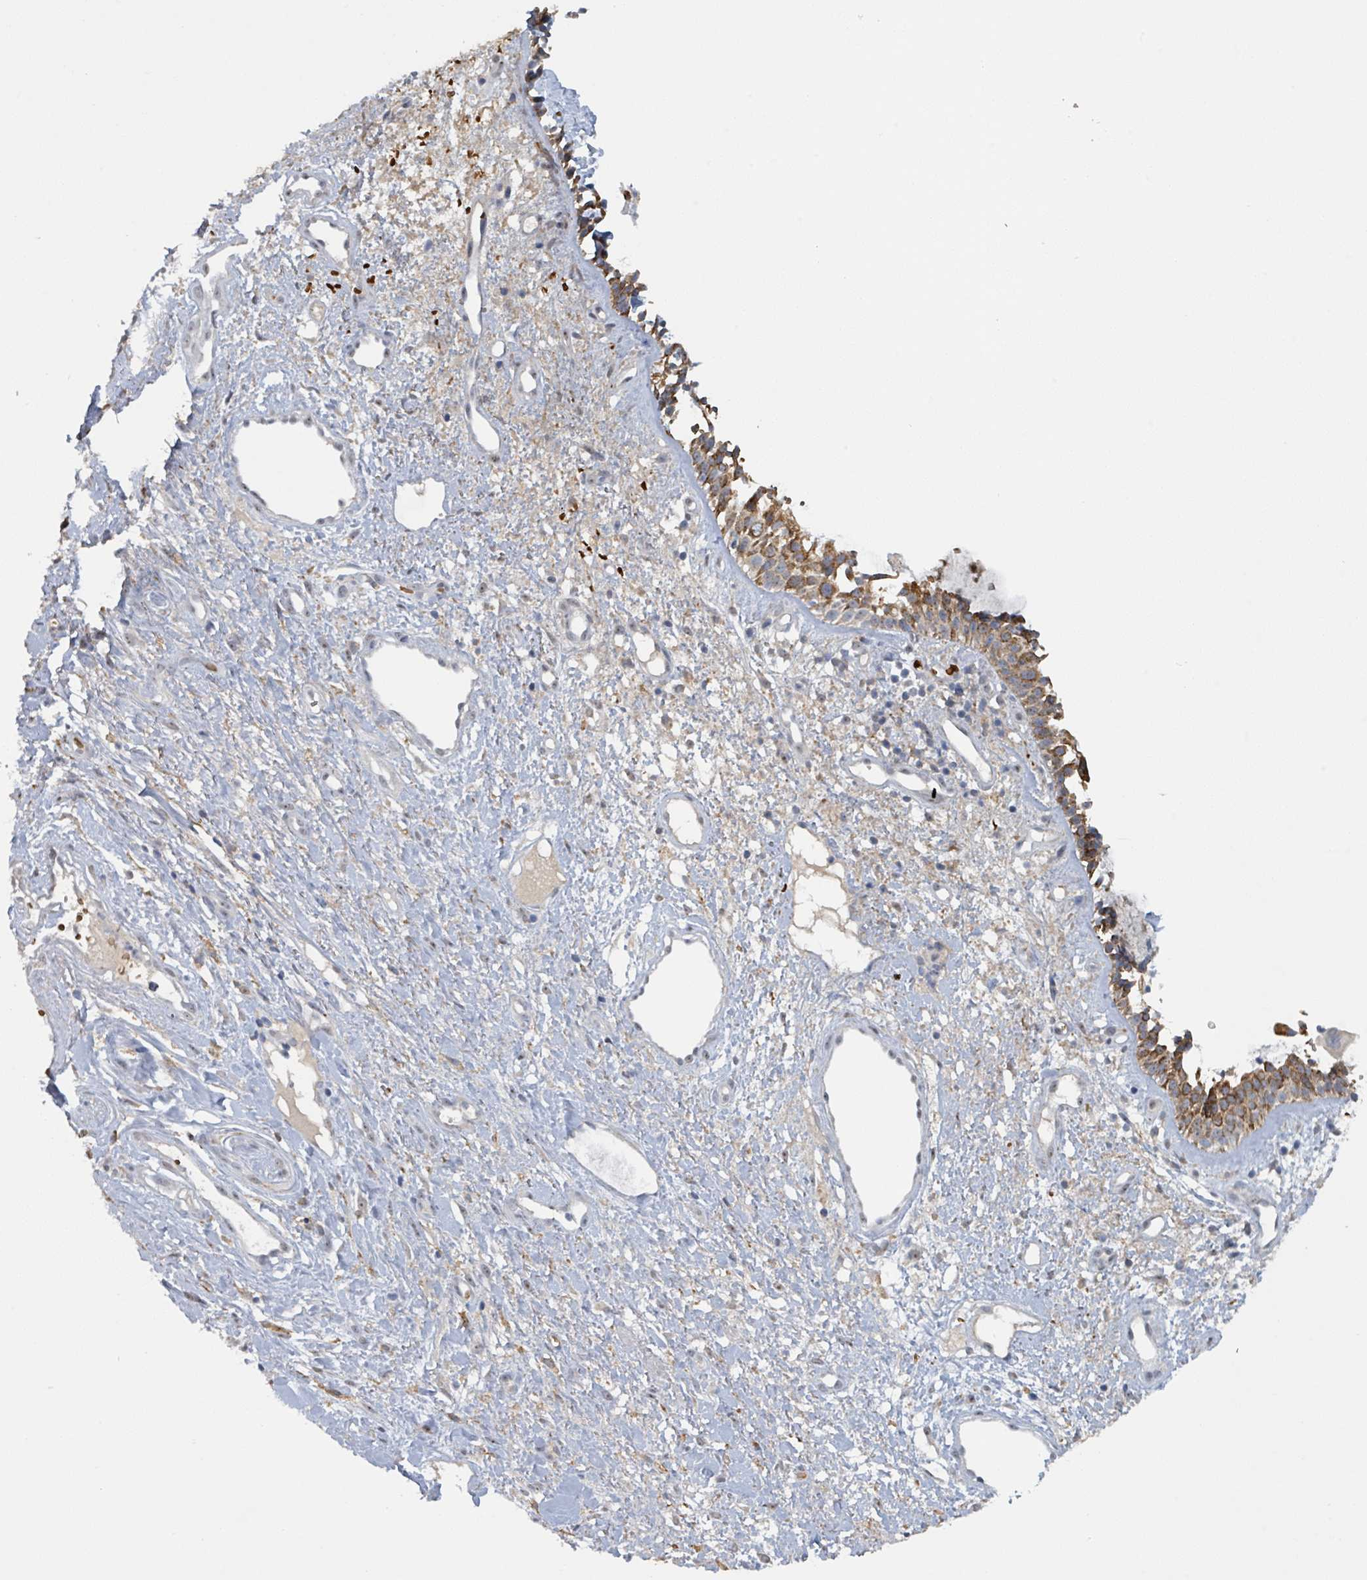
{"staining": {"intensity": "moderate", "quantity": "25%-75%", "location": "cytoplasmic/membranous"}, "tissue": "nasopharynx", "cell_type": "Respiratory epithelial cells", "image_type": "normal", "snomed": [{"axis": "morphology", "description": "Normal tissue, NOS"}, {"axis": "topography", "description": "Cartilage tissue"}, {"axis": "topography", "description": "Nasopharynx"}, {"axis": "topography", "description": "Thyroid gland"}], "caption": "This photomicrograph exhibits immunohistochemistry staining of unremarkable human nasopharynx, with medium moderate cytoplasmic/membranous positivity in about 25%-75% of respiratory epithelial cells.", "gene": "SEBOX", "patient": {"sex": "male", "age": 63}}